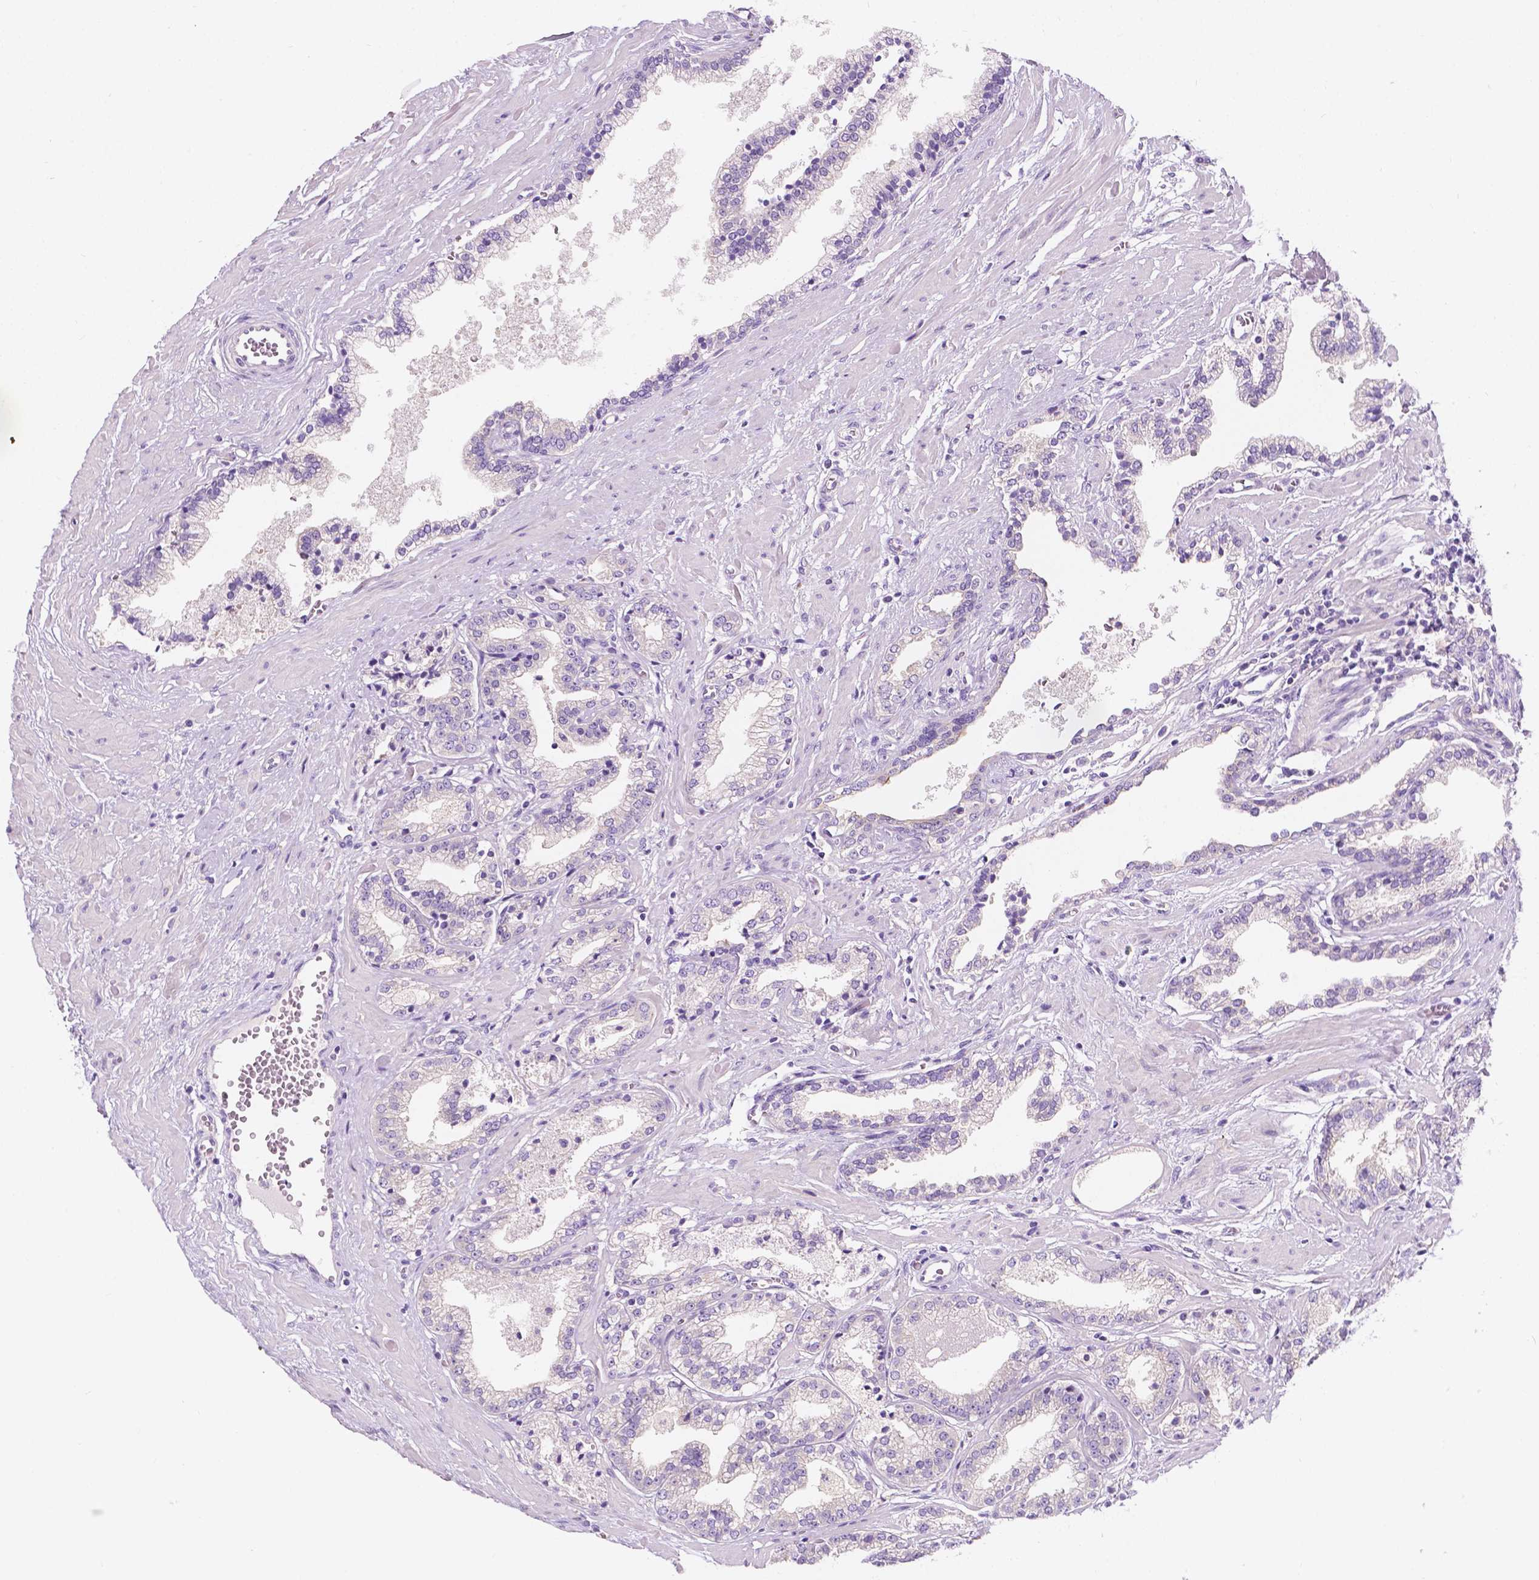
{"staining": {"intensity": "negative", "quantity": "none", "location": "none"}, "tissue": "prostate cancer", "cell_type": "Tumor cells", "image_type": "cancer", "snomed": [{"axis": "morphology", "description": "Adenocarcinoma, Low grade"}, {"axis": "topography", "description": "Prostate"}], "caption": "Immunohistochemistry (IHC) photomicrograph of human prostate adenocarcinoma (low-grade) stained for a protein (brown), which reveals no positivity in tumor cells. Brightfield microscopy of IHC stained with DAB (3,3'-diaminobenzidine) (brown) and hematoxylin (blue), captured at high magnification.", "gene": "SIRT2", "patient": {"sex": "male", "age": 60}}